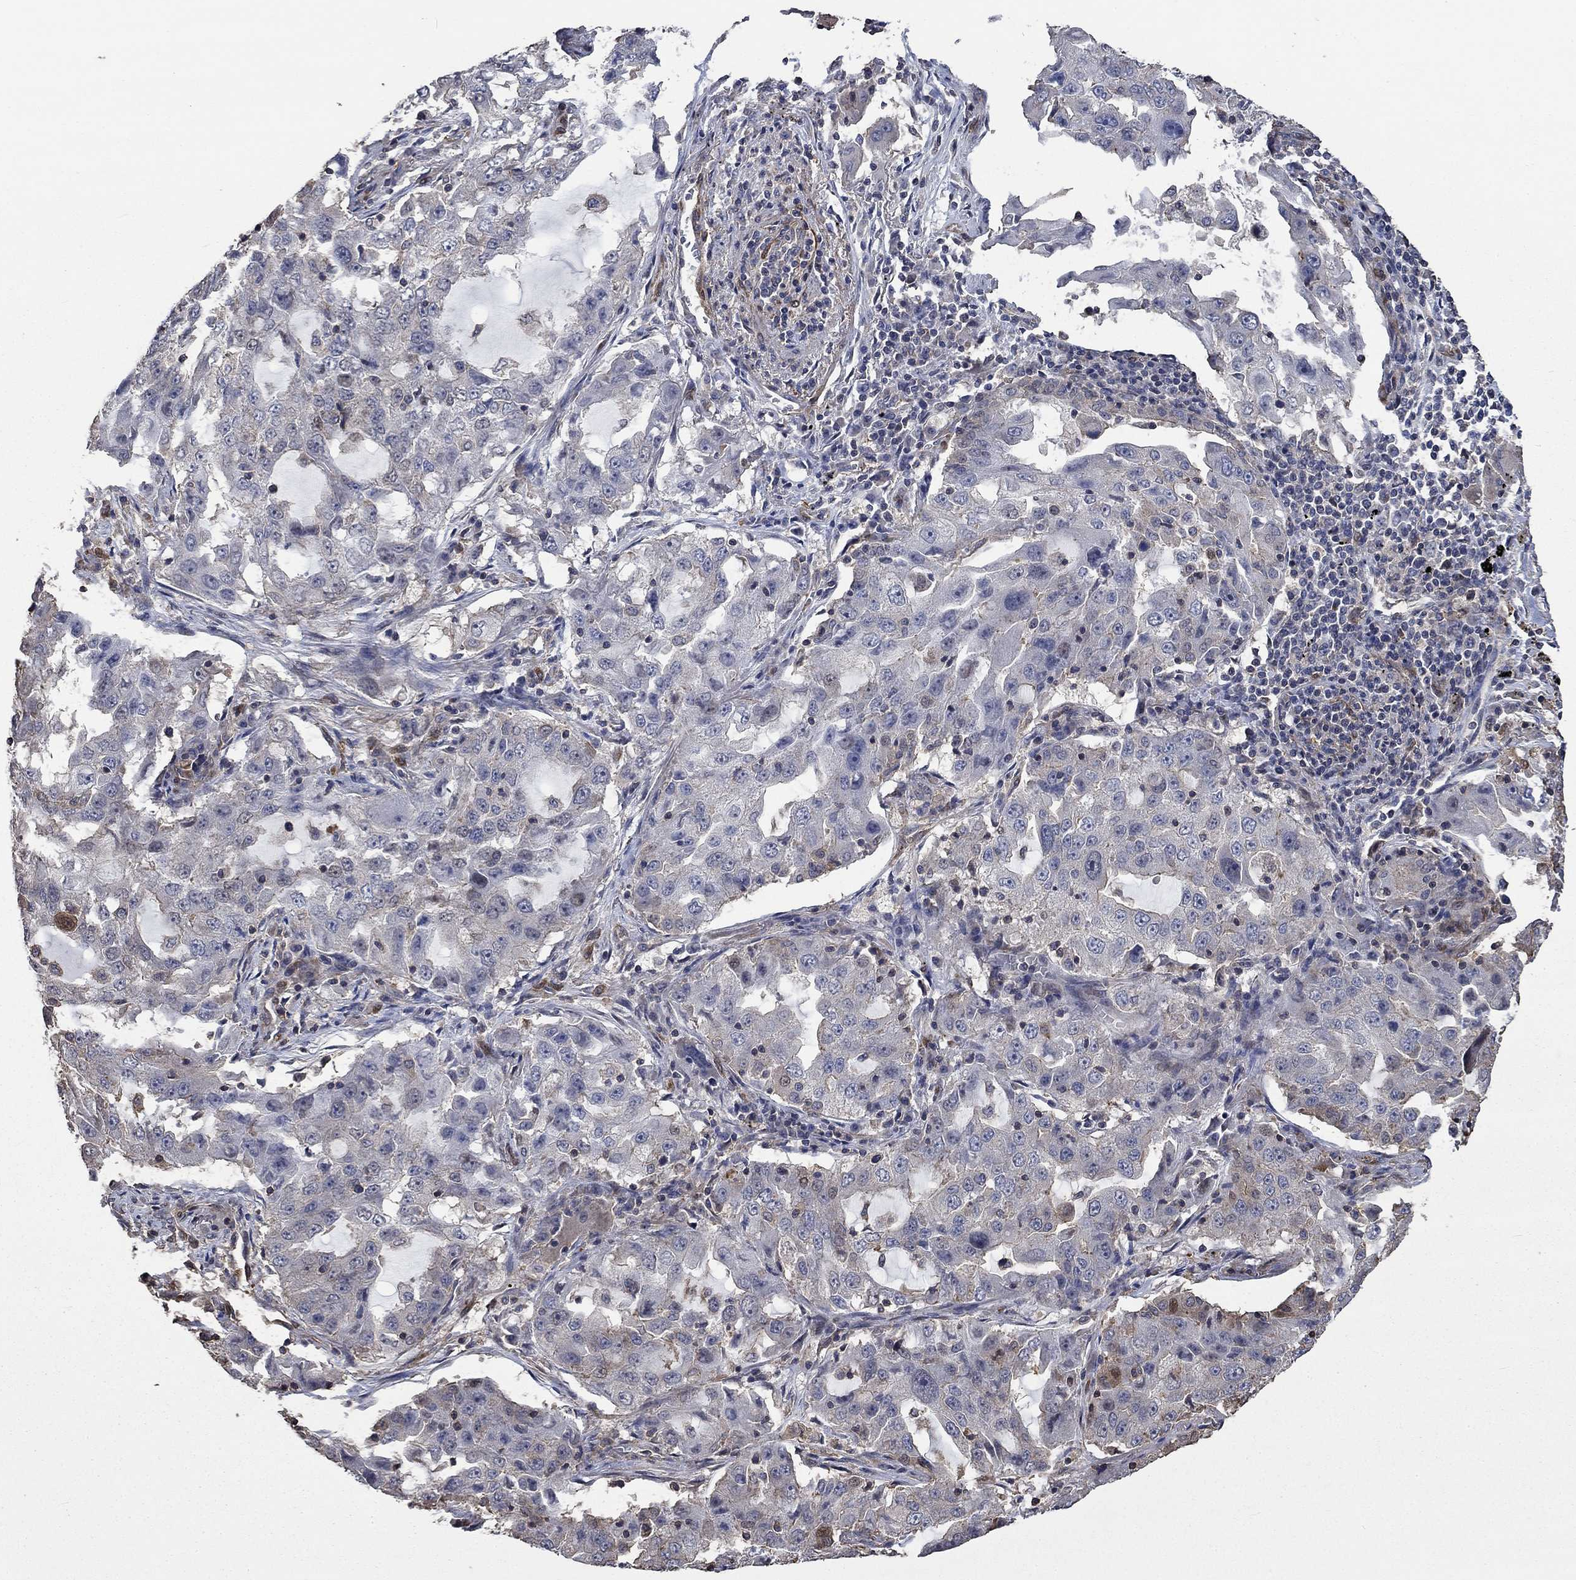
{"staining": {"intensity": "negative", "quantity": "none", "location": "none"}, "tissue": "lung cancer", "cell_type": "Tumor cells", "image_type": "cancer", "snomed": [{"axis": "morphology", "description": "Adenocarcinoma, NOS"}, {"axis": "topography", "description": "Lung"}], "caption": "Tumor cells show no significant expression in lung adenocarcinoma. (Stains: DAB immunohistochemistry (IHC) with hematoxylin counter stain, Microscopy: brightfield microscopy at high magnification).", "gene": "PDE3A", "patient": {"sex": "female", "age": 61}}